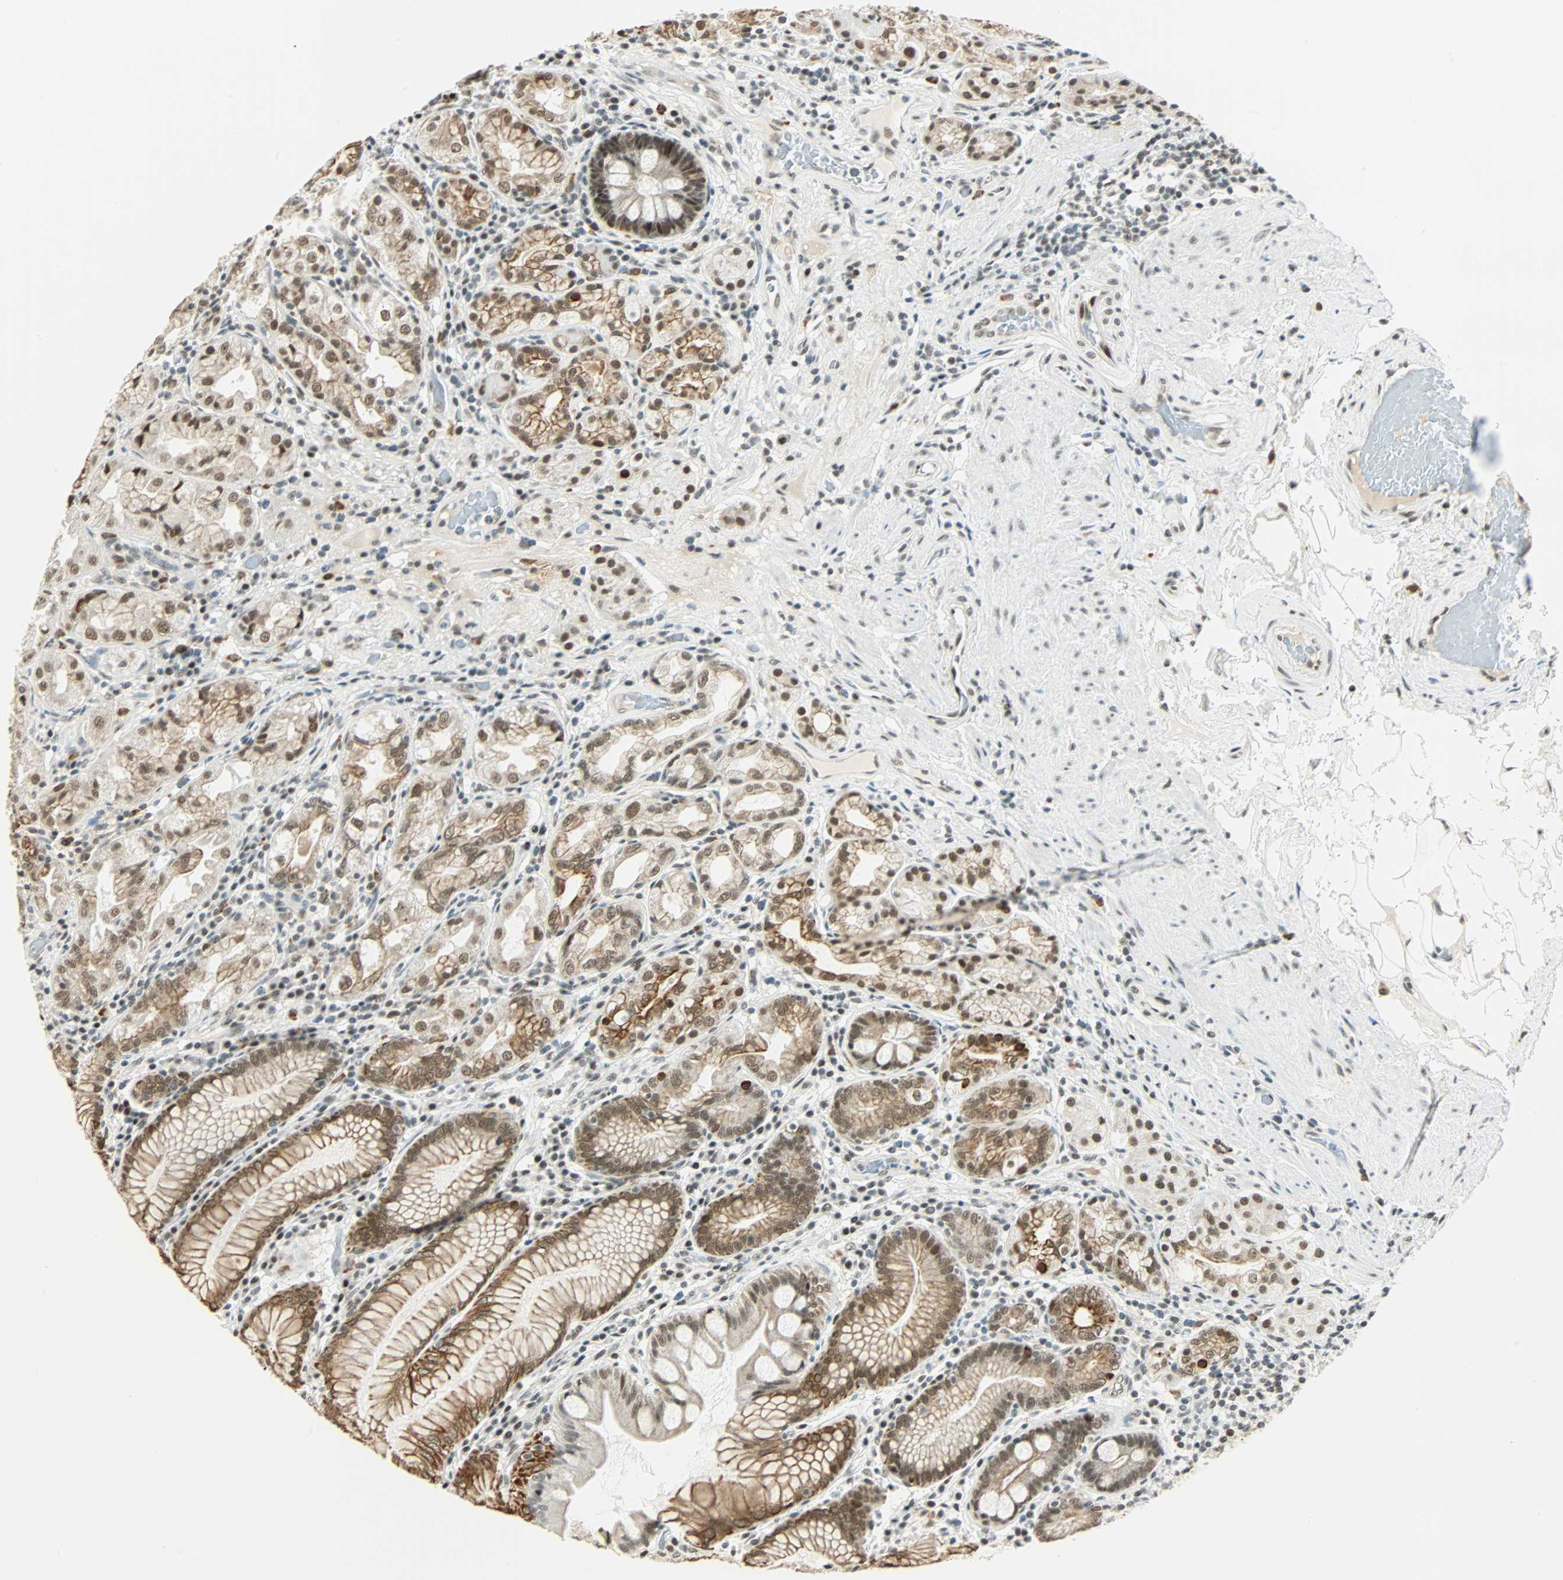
{"staining": {"intensity": "strong", "quantity": ">75%", "location": "cytoplasmic/membranous,nuclear"}, "tissue": "stomach", "cell_type": "Glandular cells", "image_type": "normal", "snomed": [{"axis": "morphology", "description": "Normal tissue, NOS"}, {"axis": "topography", "description": "Stomach, lower"}], "caption": "About >75% of glandular cells in benign human stomach demonstrate strong cytoplasmic/membranous,nuclear protein staining as visualized by brown immunohistochemical staining.", "gene": "NELFE", "patient": {"sex": "female", "age": 76}}